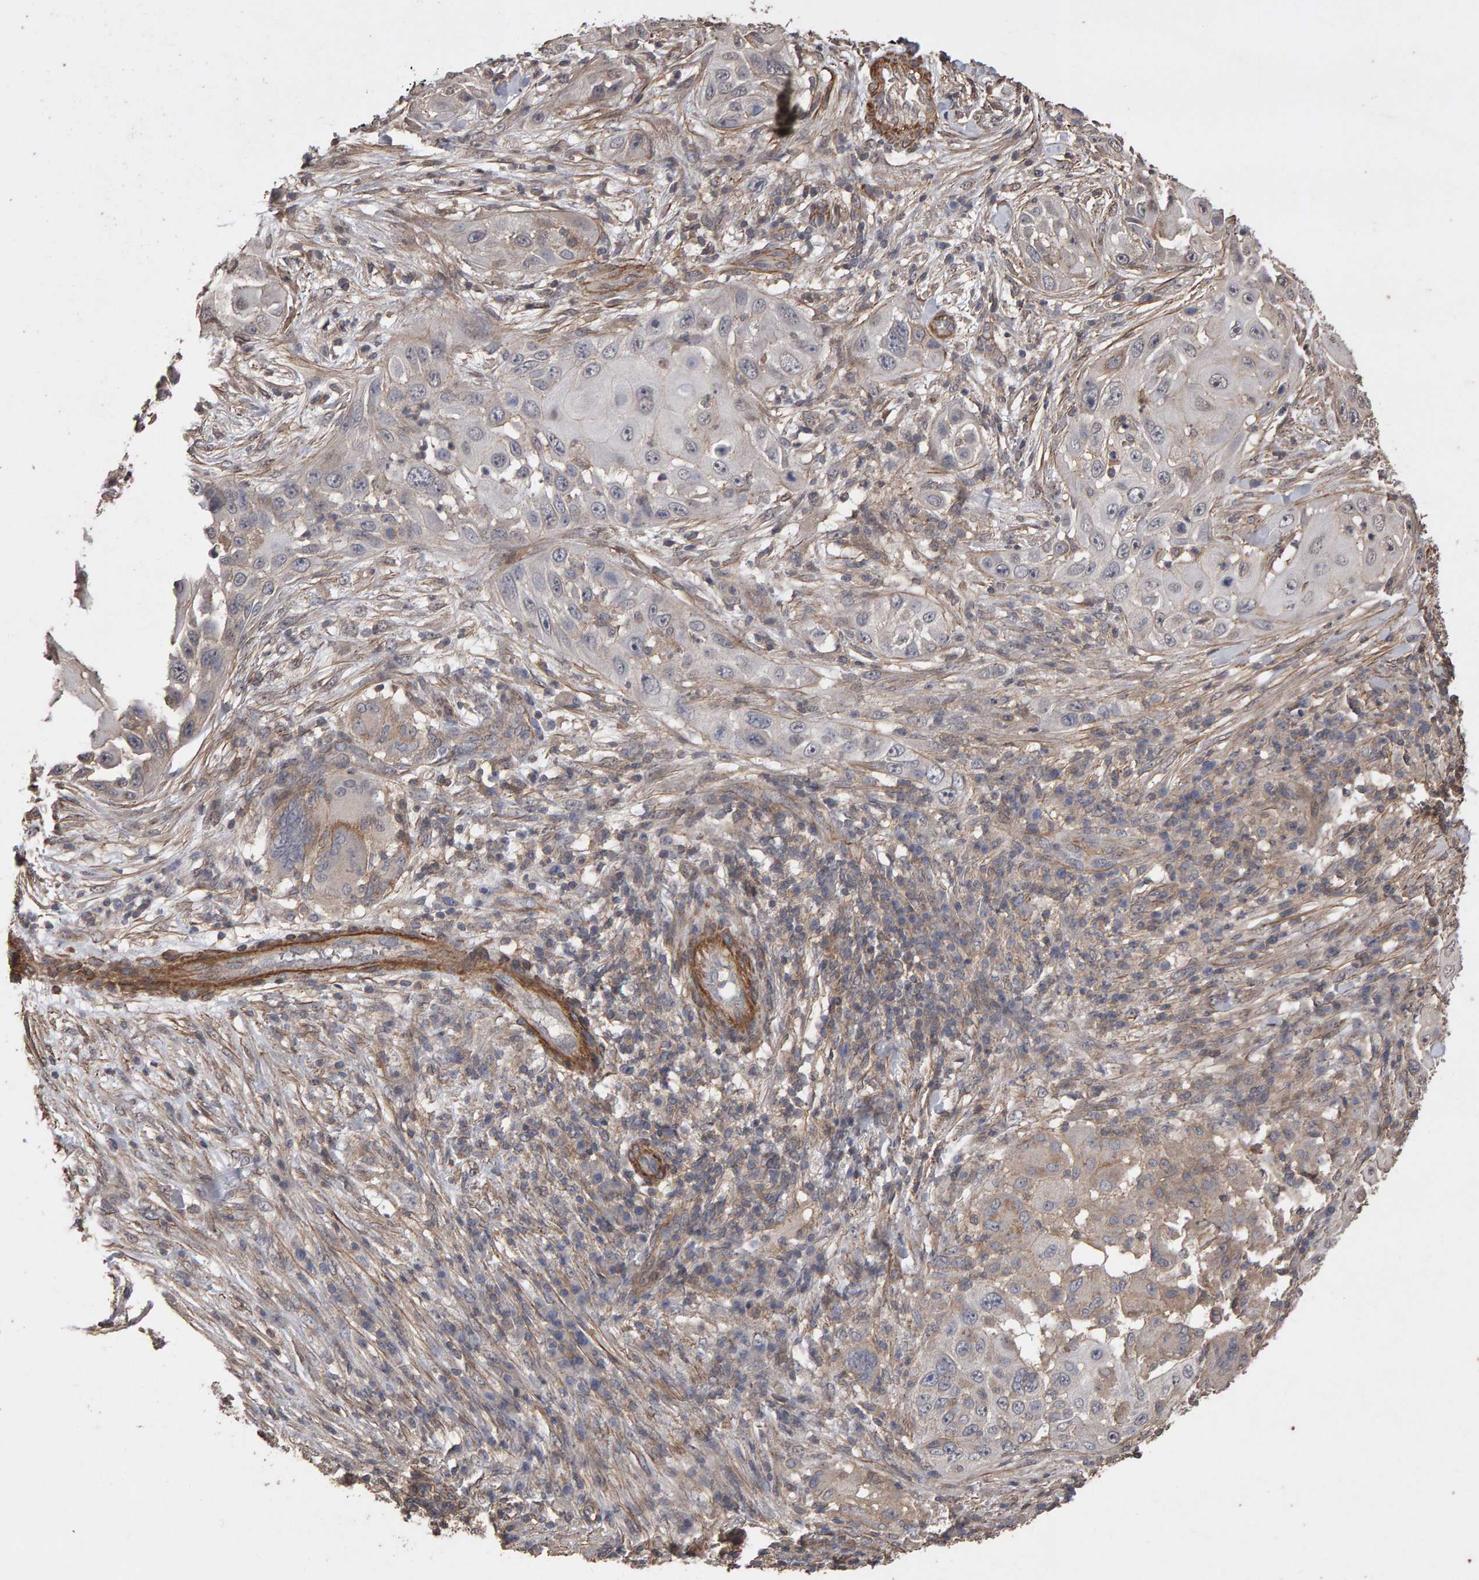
{"staining": {"intensity": "weak", "quantity": "<25%", "location": "cytoplasmic/membranous"}, "tissue": "skin cancer", "cell_type": "Tumor cells", "image_type": "cancer", "snomed": [{"axis": "morphology", "description": "Squamous cell carcinoma, NOS"}, {"axis": "topography", "description": "Skin"}], "caption": "Immunohistochemistry micrograph of neoplastic tissue: skin squamous cell carcinoma stained with DAB (3,3'-diaminobenzidine) displays no significant protein positivity in tumor cells. (Brightfield microscopy of DAB (3,3'-diaminobenzidine) immunohistochemistry at high magnification).", "gene": "SCRIB", "patient": {"sex": "female", "age": 44}}